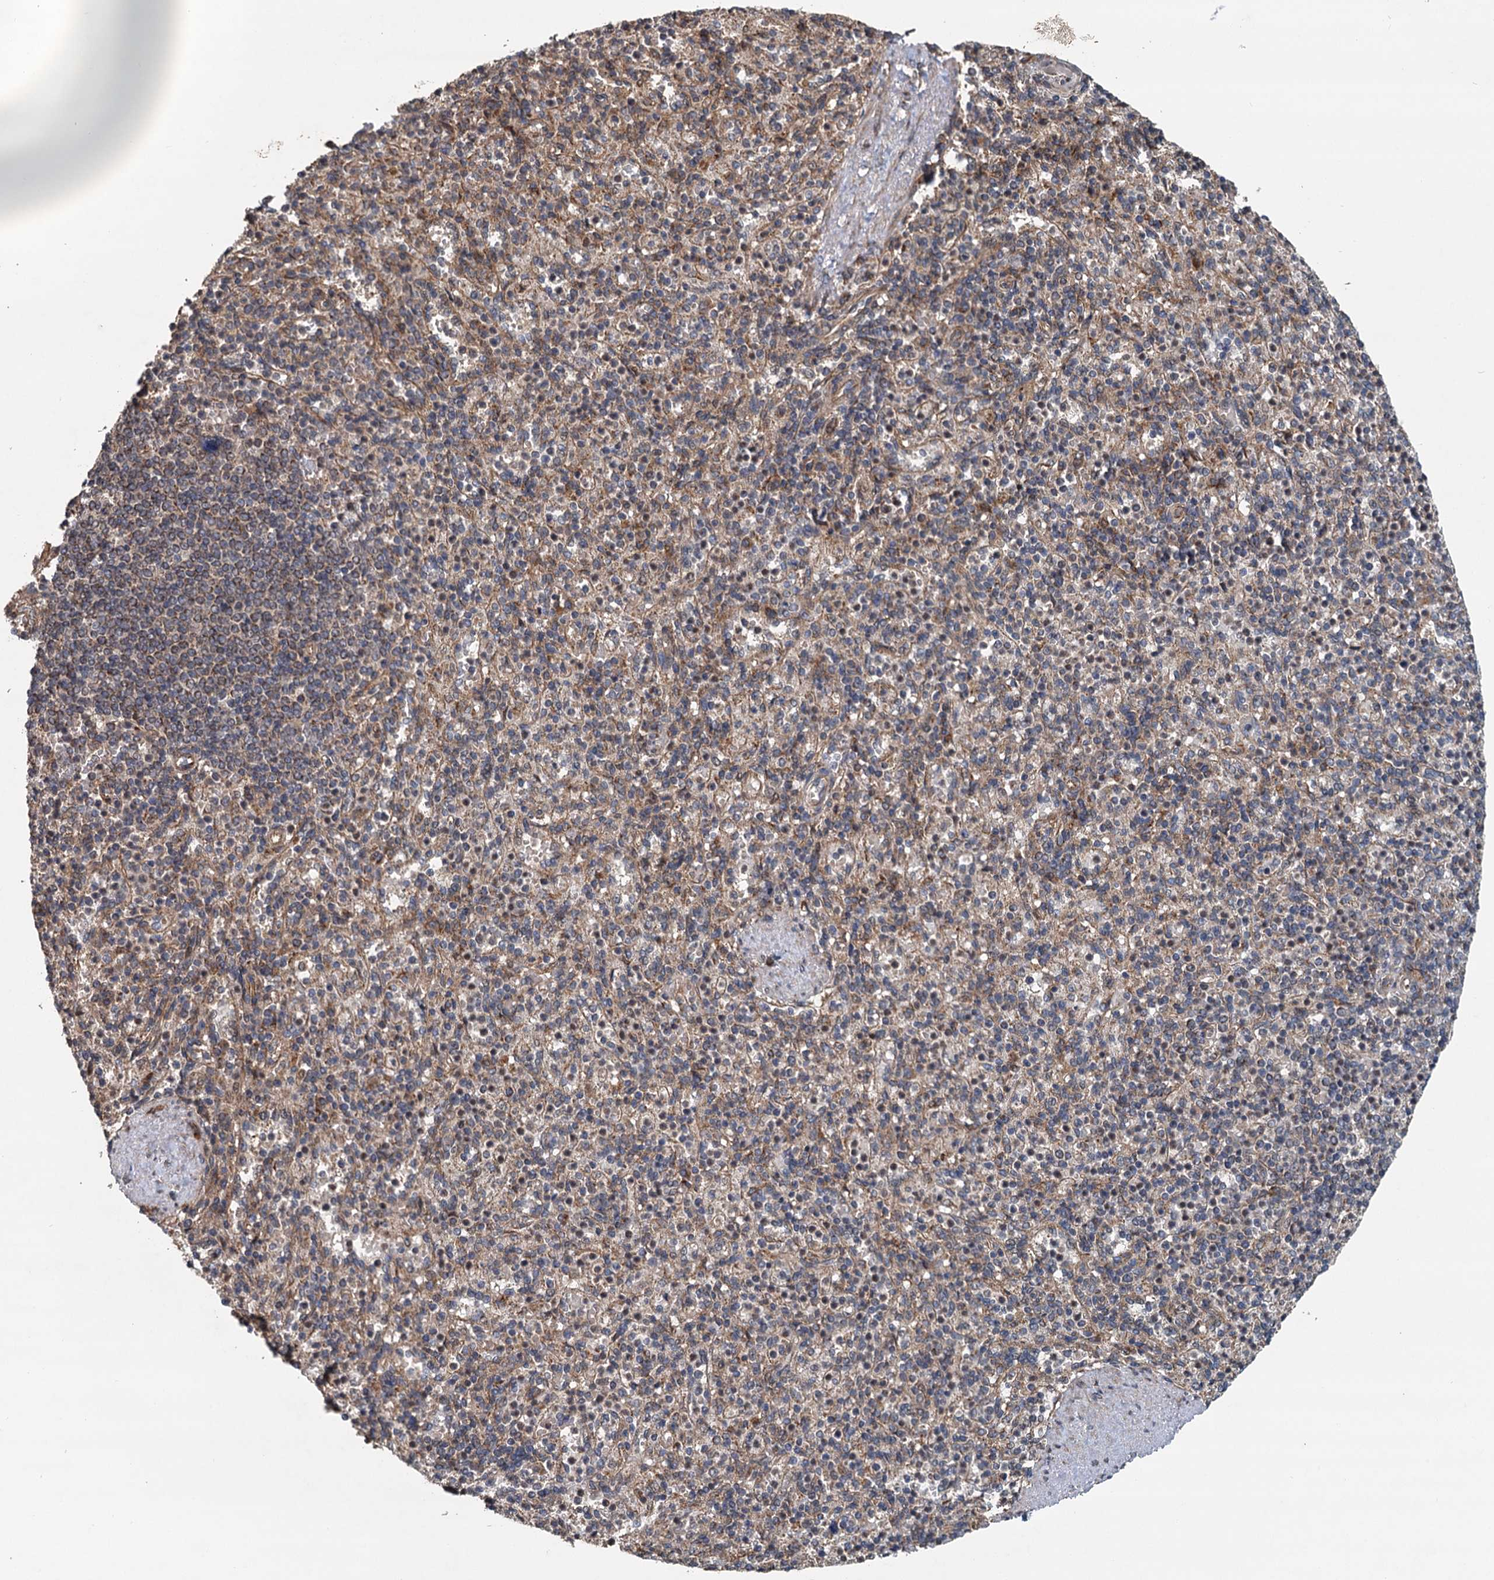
{"staining": {"intensity": "moderate", "quantity": "<25%", "location": "cytoplasmic/membranous"}, "tissue": "spleen", "cell_type": "Cells in red pulp", "image_type": "normal", "snomed": [{"axis": "morphology", "description": "Normal tissue, NOS"}, {"axis": "topography", "description": "Spleen"}], "caption": "Benign spleen demonstrates moderate cytoplasmic/membranous expression in about <25% of cells in red pulp, visualized by immunohistochemistry.", "gene": "LRRK2", "patient": {"sex": "female", "age": 74}}